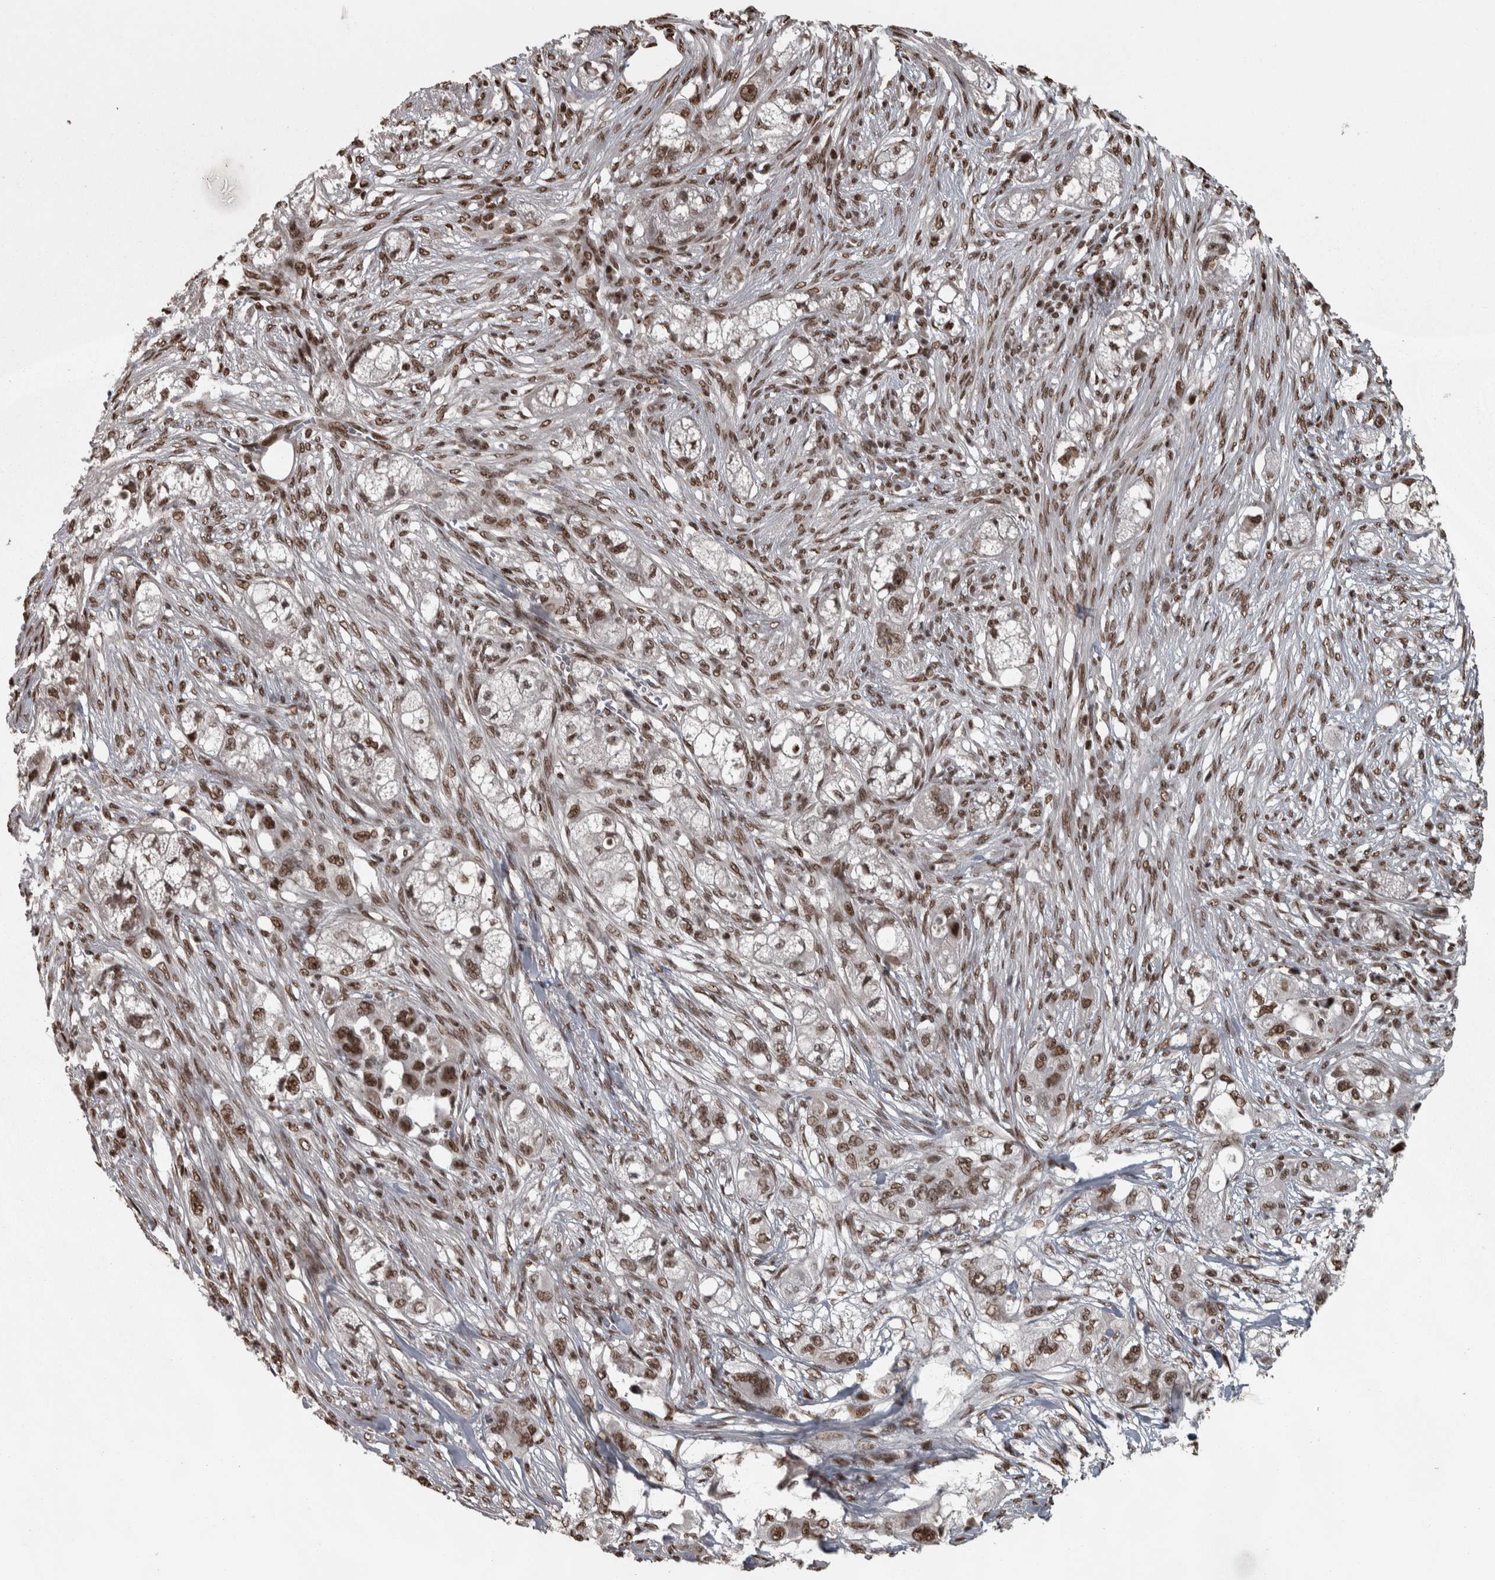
{"staining": {"intensity": "moderate", "quantity": ">75%", "location": "nuclear"}, "tissue": "pancreatic cancer", "cell_type": "Tumor cells", "image_type": "cancer", "snomed": [{"axis": "morphology", "description": "Adenocarcinoma, NOS"}, {"axis": "topography", "description": "Pancreas"}], "caption": "Brown immunohistochemical staining in pancreatic cancer reveals moderate nuclear staining in about >75% of tumor cells.", "gene": "ZFHX4", "patient": {"sex": "female", "age": 78}}